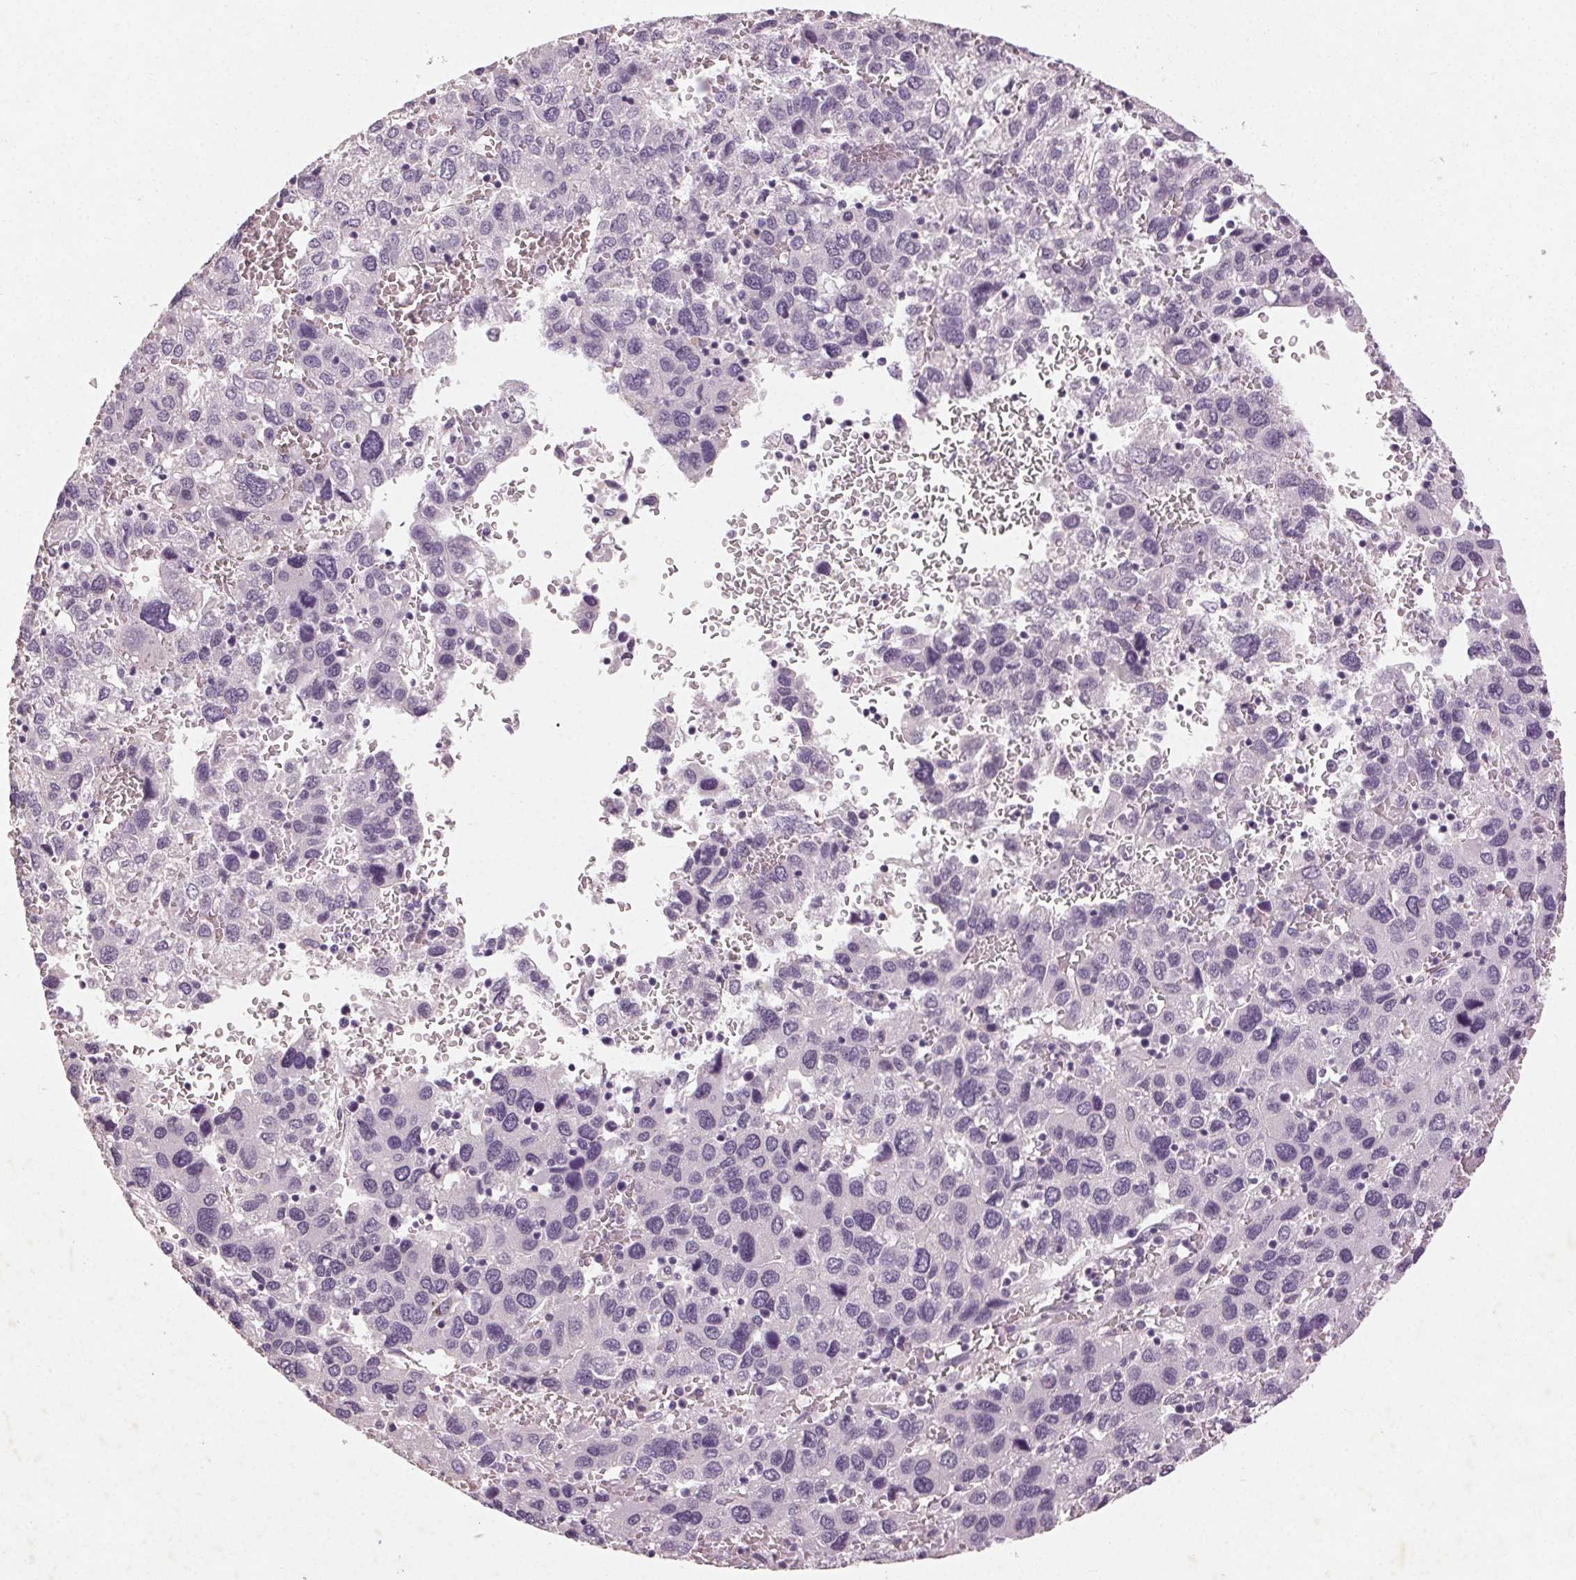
{"staining": {"intensity": "negative", "quantity": "none", "location": "none"}, "tissue": "liver cancer", "cell_type": "Tumor cells", "image_type": "cancer", "snomed": [{"axis": "morphology", "description": "Carcinoma, Hepatocellular, NOS"}, {"axis": "topography", "description": "Liver"}], "caption": "The IHC micrograph has no significant staining in tumor cells of liver cancer tissue.", "gene": "CLTRN", "patient": {"sex": "male", "age": 69}}